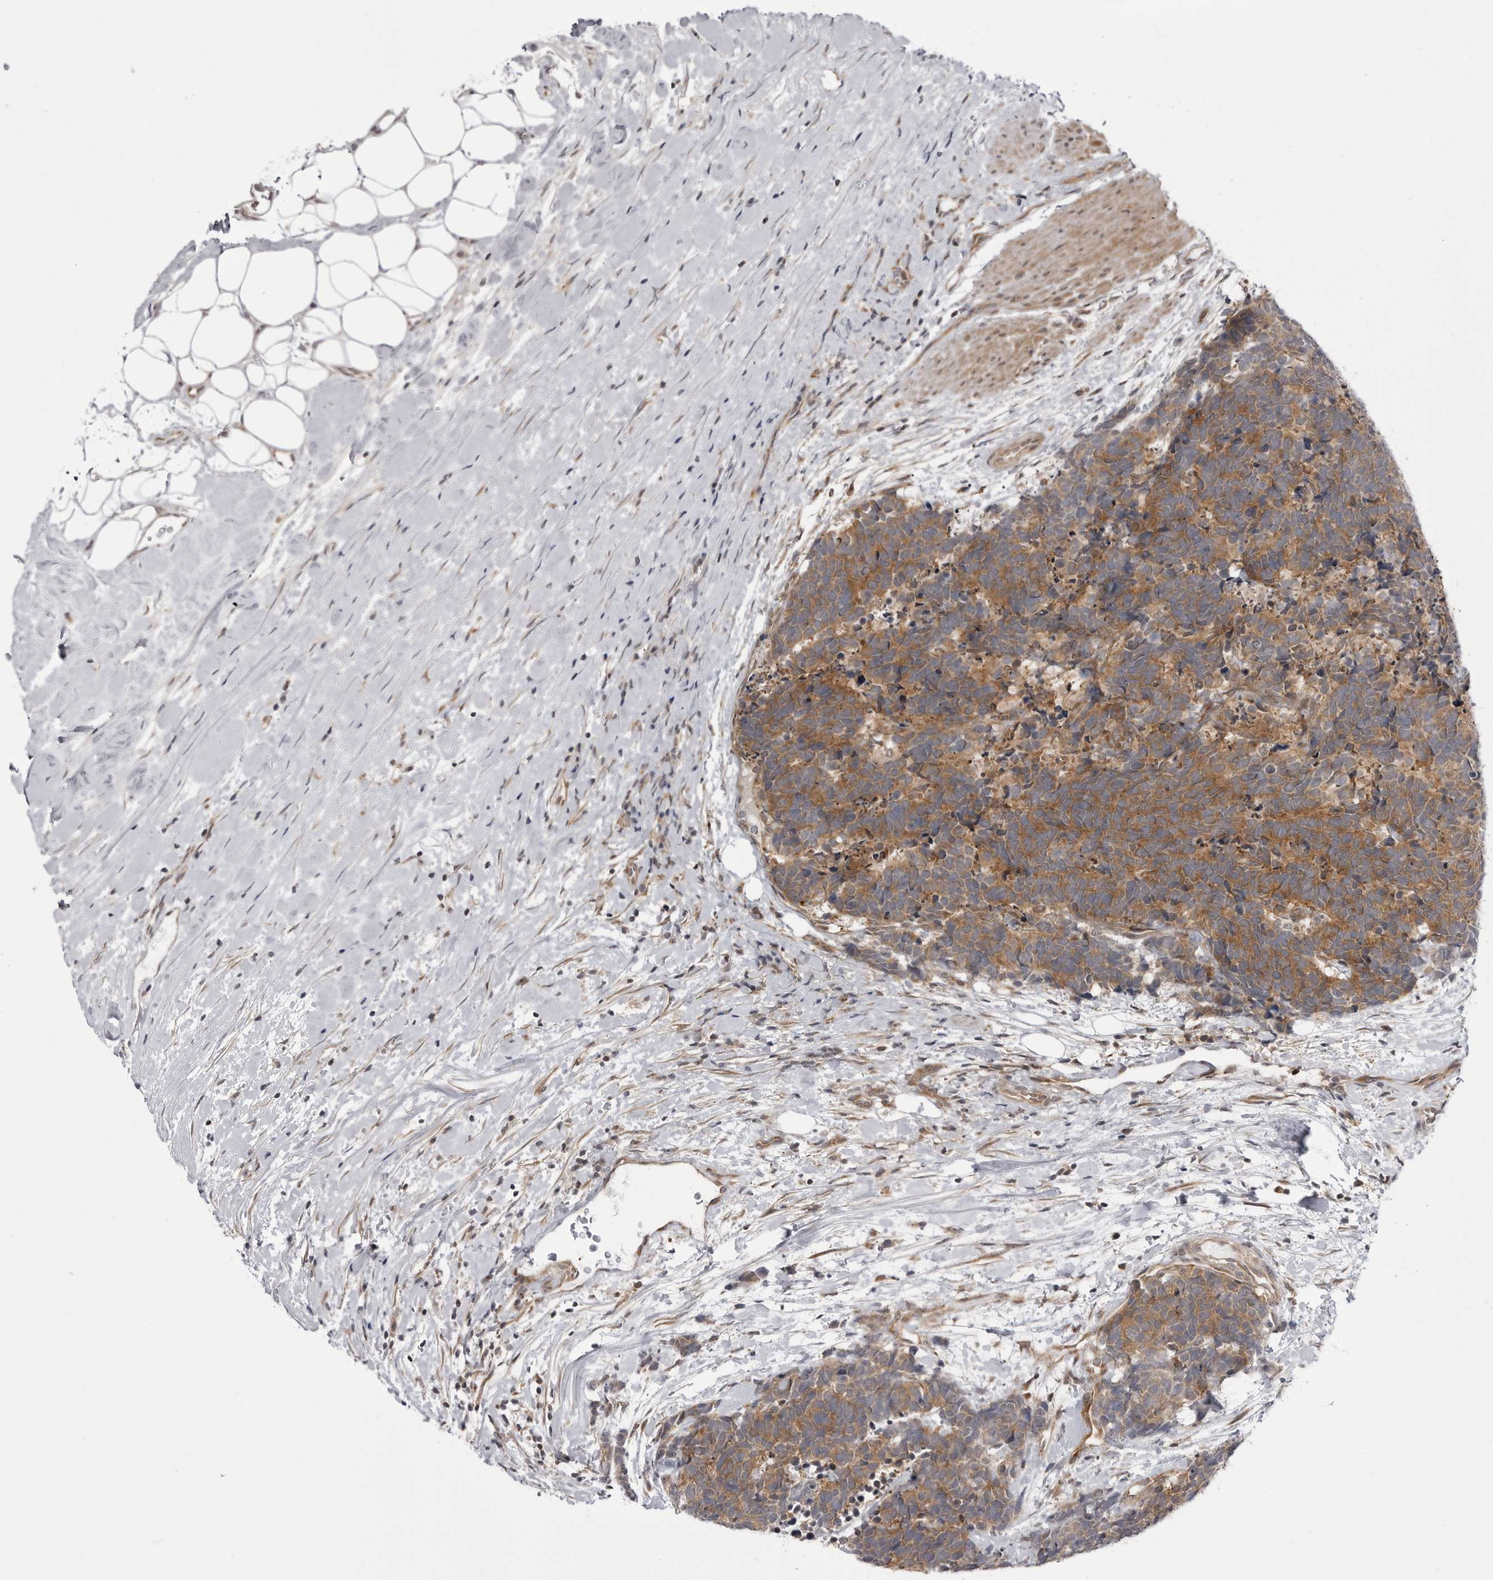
{"staining": {"intensity": "moderate", "quantity": ">75%", "location": "cytoplasmic/membranous"}, "tissue": "carcinoid", "cell_type": "Tumor cells", "image_type": "cancer", "snomed": [{"axis": "morphology", "description": "Carcinoma, NOS"}, {"axis": "morphology", "description": "Carcinoid, malignant, NOS"}, {"axis": "topography", "description": "Urinary bladder"}], "caption": "Protein expression analysis of carcinoma exhibits moderate cytoplasmic/membranous positivity in approximately >75% of tumor cells.", "gene": "CCDC18", "patient": {"sex": "male", "age": 57}}